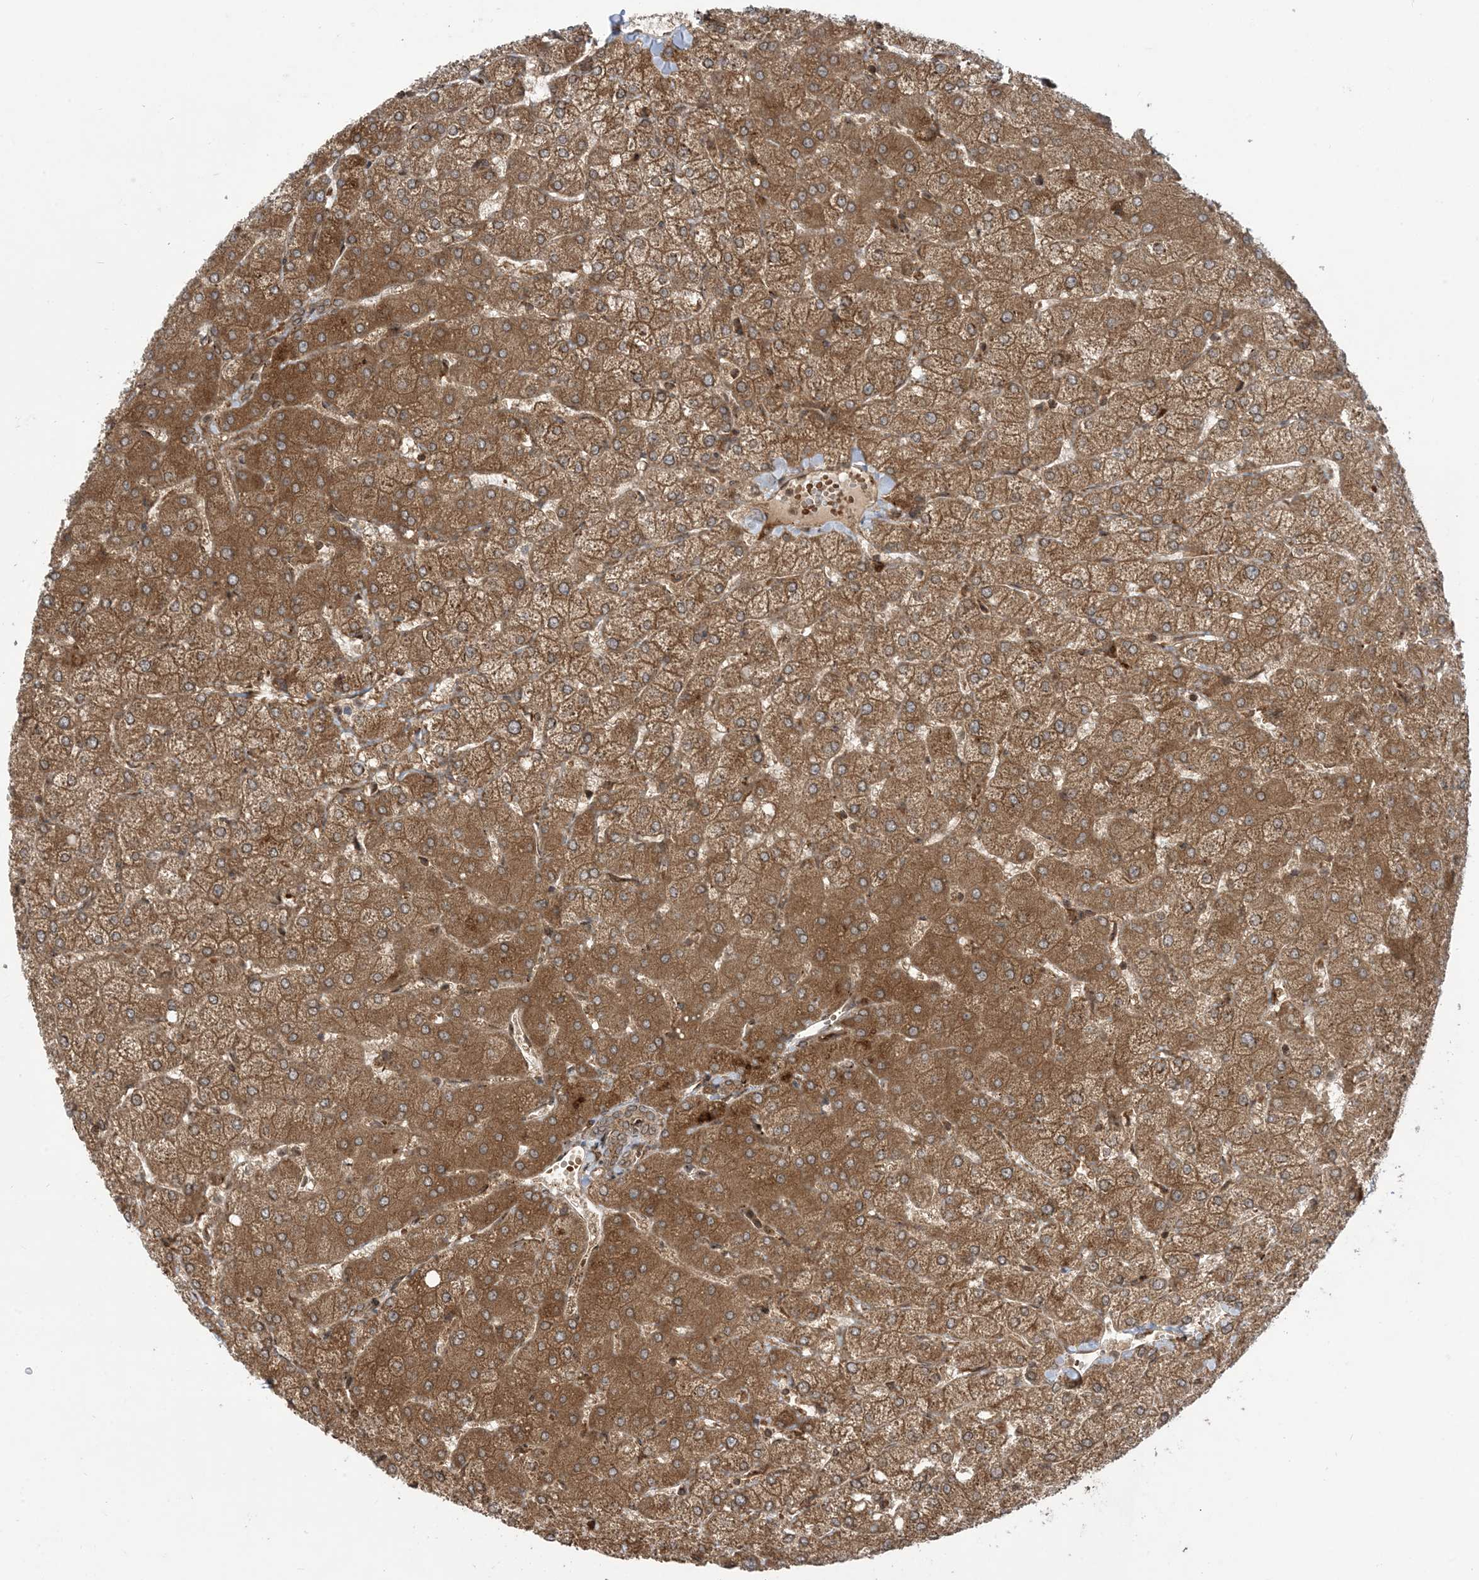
{"staining": {"intensity": "moderate", "quantity": ">75%", "location": "cytoplasmic/membranous"}, "tissue": "liver", "cell_type": "Cholangiocytes", "image_type": "normal", "snomed": [{"axis": "morphology", "description": "Normal tissue, NOS"}, {"axis": "topography", "description": "Liver"}], "caption": "Normal liver displays moderate cytoplasmic/membranous staining in approximately >75% of cholangiocytes, visualized by immunohistochemistry.", "gene": "CASP4", "patient": {"sex": "female", "age": 54}}